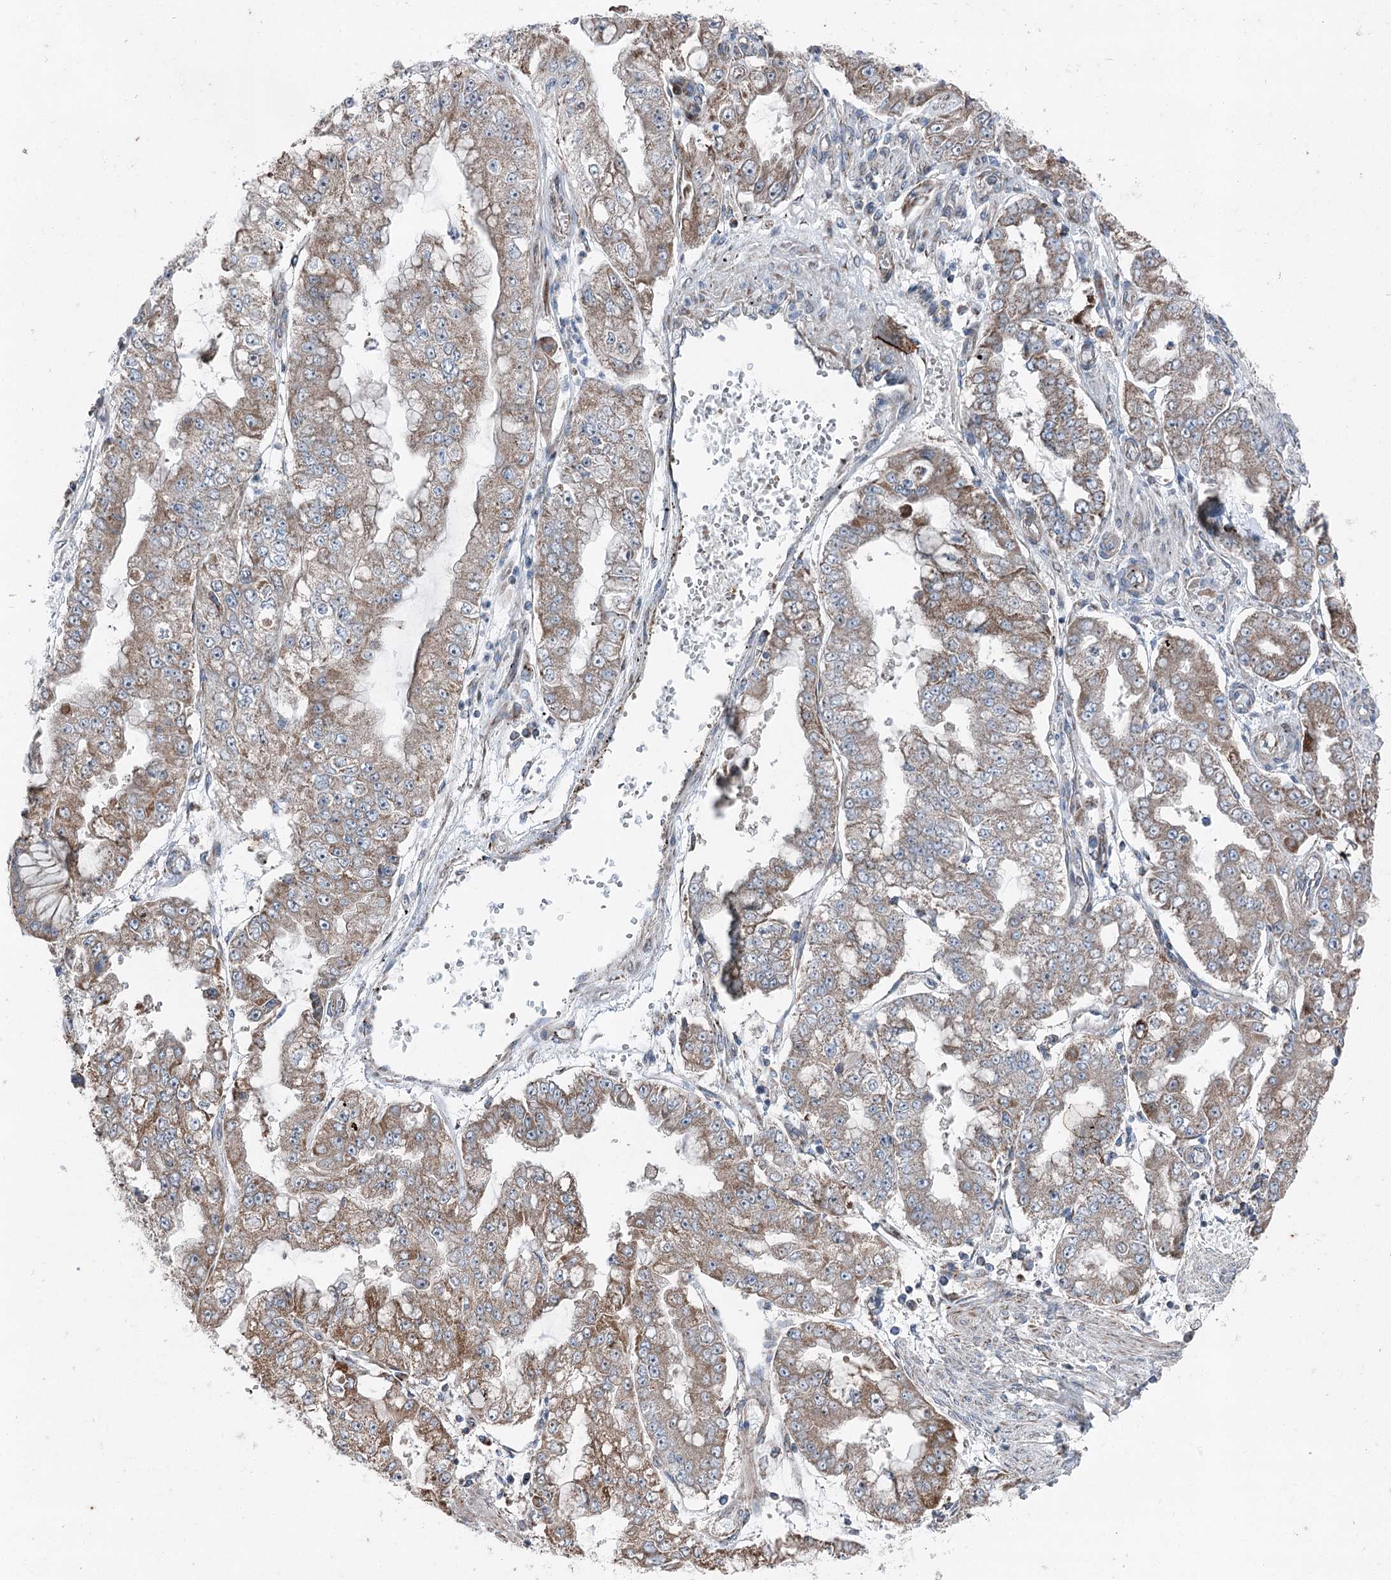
{"staining": {"intensity": "moderate", "quantity": ">75%", "location": "cytoplasmic/membranous"}, "tissue": "stomach cancer", "cell_type": "Tumor cells", "image_type": "cancer", "snomed": [{"axis": "morphology", "description": "Adenocarcinoma, NOS"}, {"axis": "topography", "description": "Stomach"}], "caption": "Stomach cancer (adenocarcinoma) stained with DAB immunohistochemistry (IHC) displays medium levels of moderate cytoplasmic/membranous positivity in about >75% of tumor cells.", "gene": "UCN3", "patient": {"sex": "male", "age": 76}}